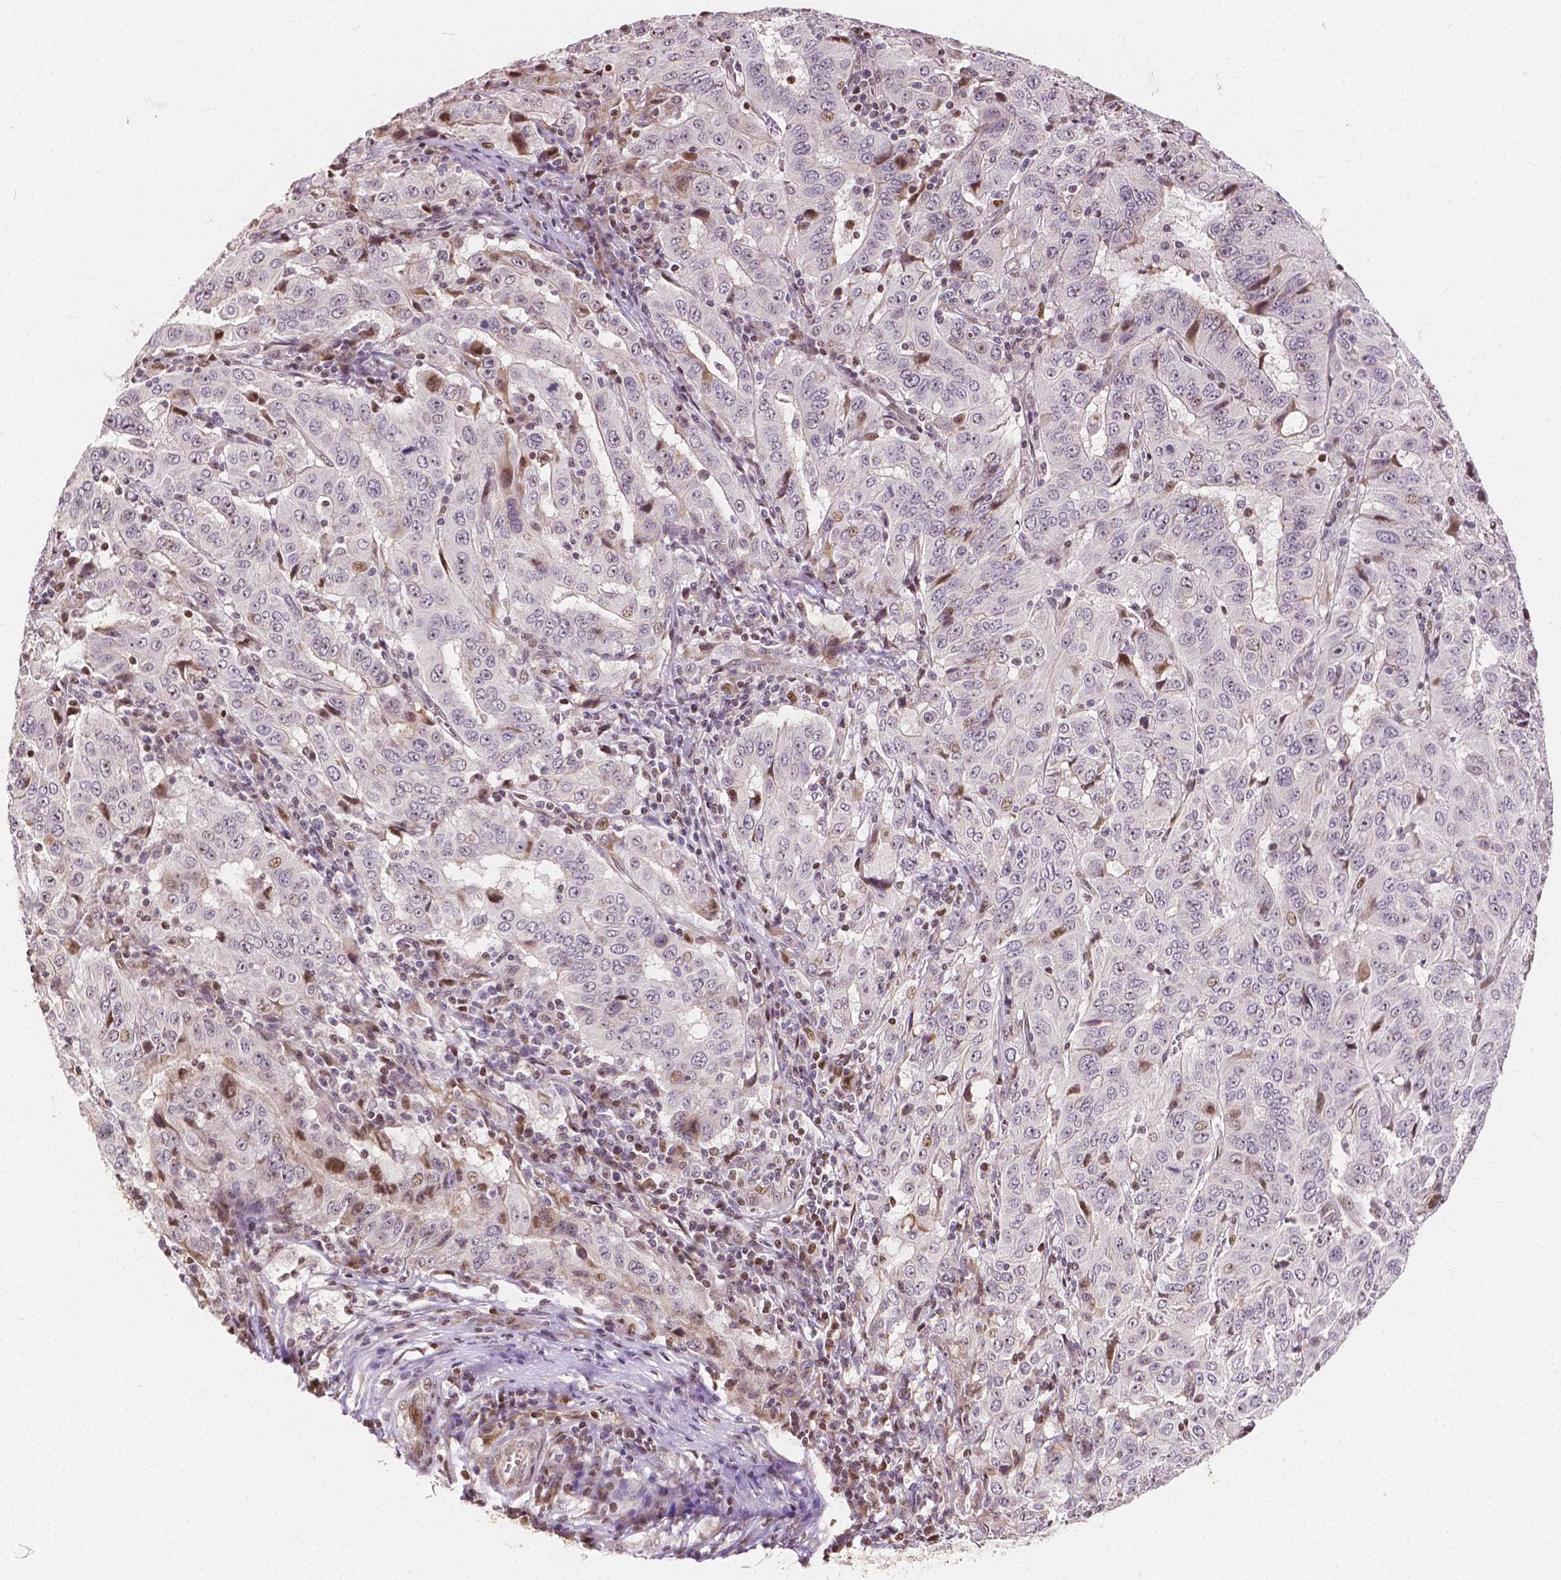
{"staining": {"intensity": "negative", "quantity": "none", "location": "none"}, "tissue": "pancreatic cancer", "cell_type": "Tumor cells", "image_type": "cancer", "snomed": [{"axis": "morphology", "description": "Adenocarcinoma, NOS"}, {"axis": "topography", "description": "Pancreas"}], "caption": "The photomicrograph displays no staining of tumor cells in pancreatic cancer. (Stains: DAB immunohistochemistry (IHC) with hematoxylin counter stain, Microscopy: brightfield microscopy at high magnification).", "gene": "PTPN18", "patient": {"sex": "male", "age": 63}}